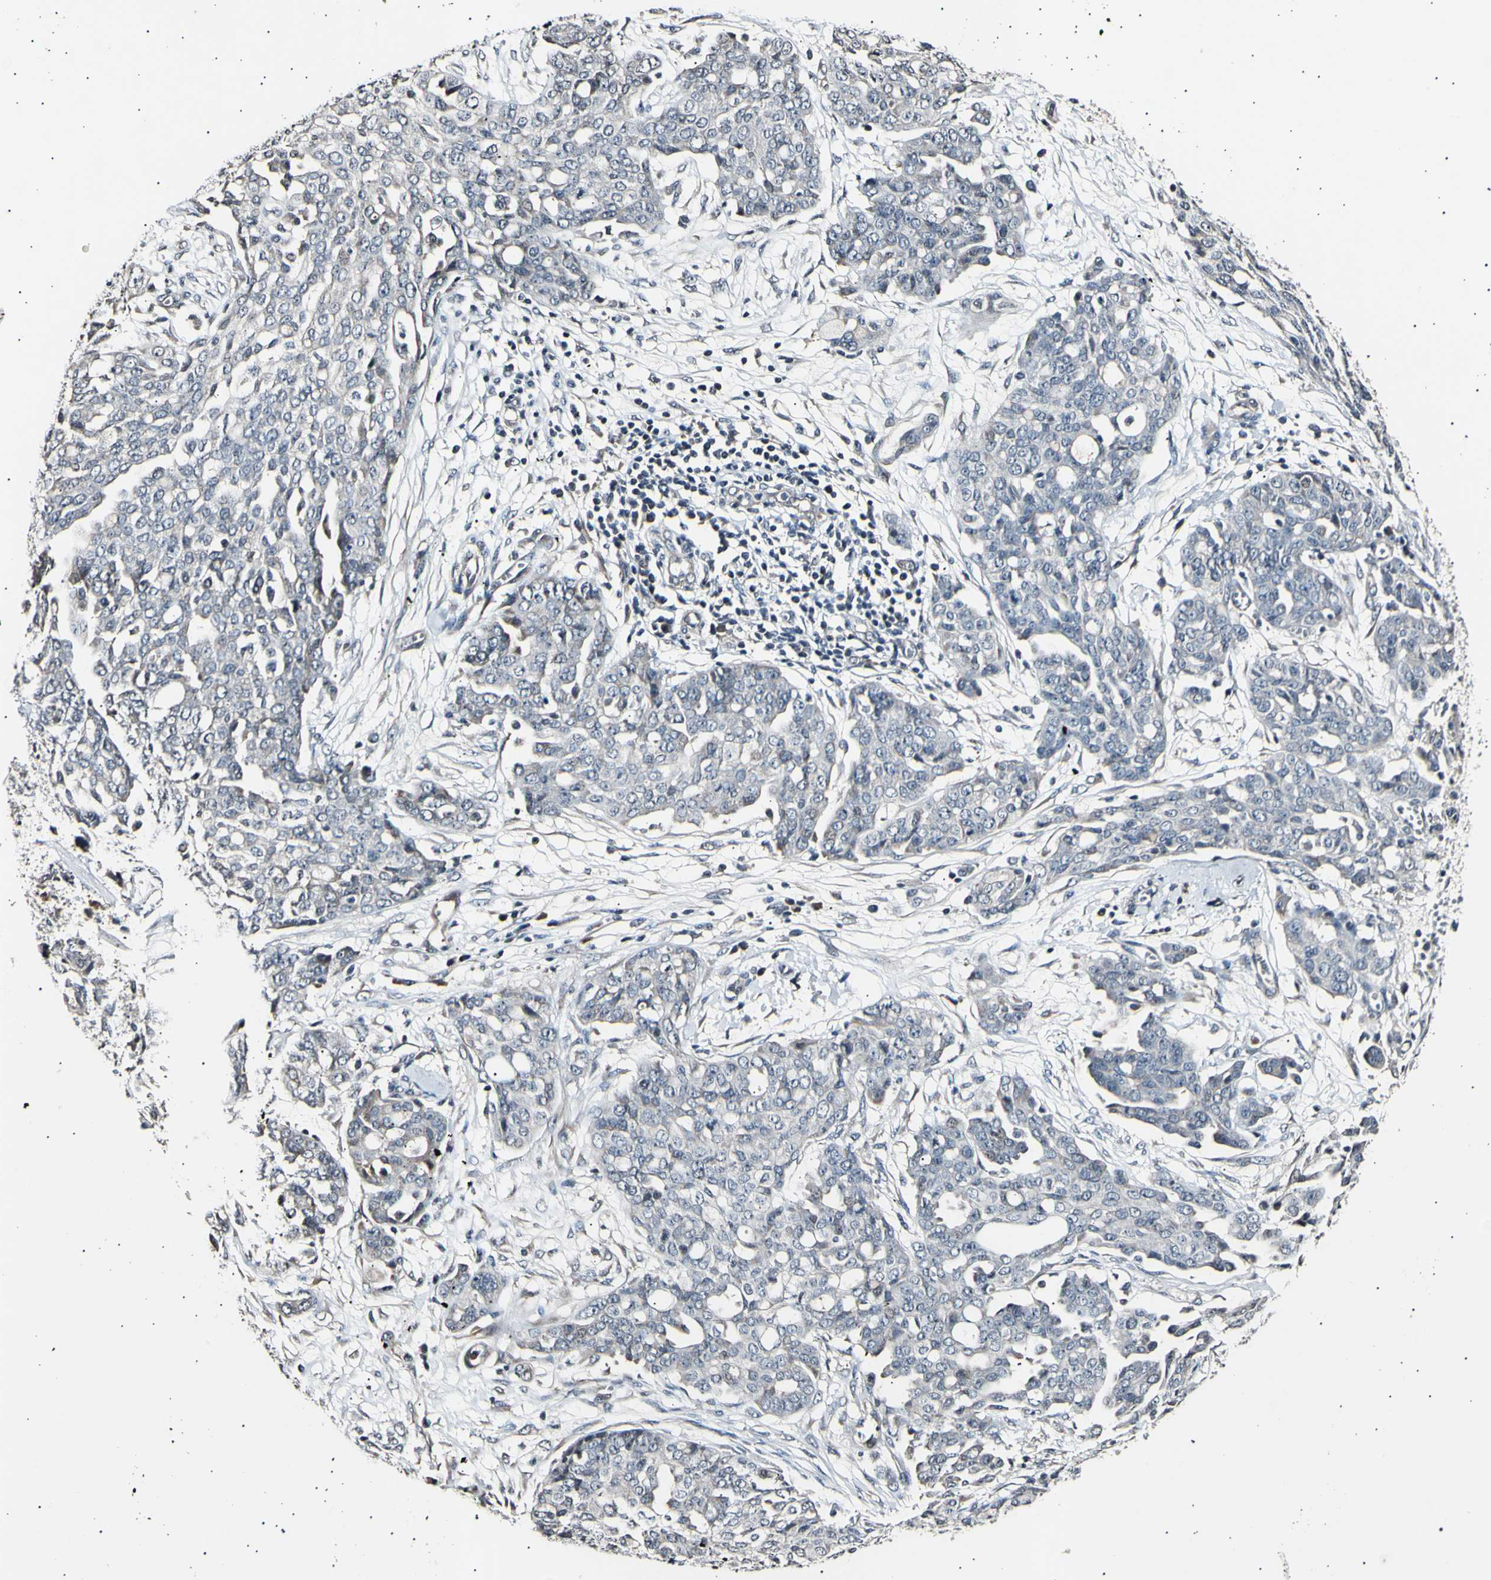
{"staining": {"intensity": "negative", "quantity": "none", "location": "none"}, "tissue": "ovarian cancer", "cell_type": "Tumor cells", "image_type": "cancer", "snomed": [{"axis": "morphology", "description": "Cystadenocarcinoma, serous, NOS"}, {"axis": "topography", "description": "Soft tissue"}, {"axis": "topography", "description": "Ovary"}], "caption": "A high-resolution histopathology image shows immunohistochemistry (IHC) staining of ovarian serous cystadenocarcinoma, which shows no significant expression in tumor cells.", "gene": "AK1", "patient": {"sex": "female", "age": 57}}